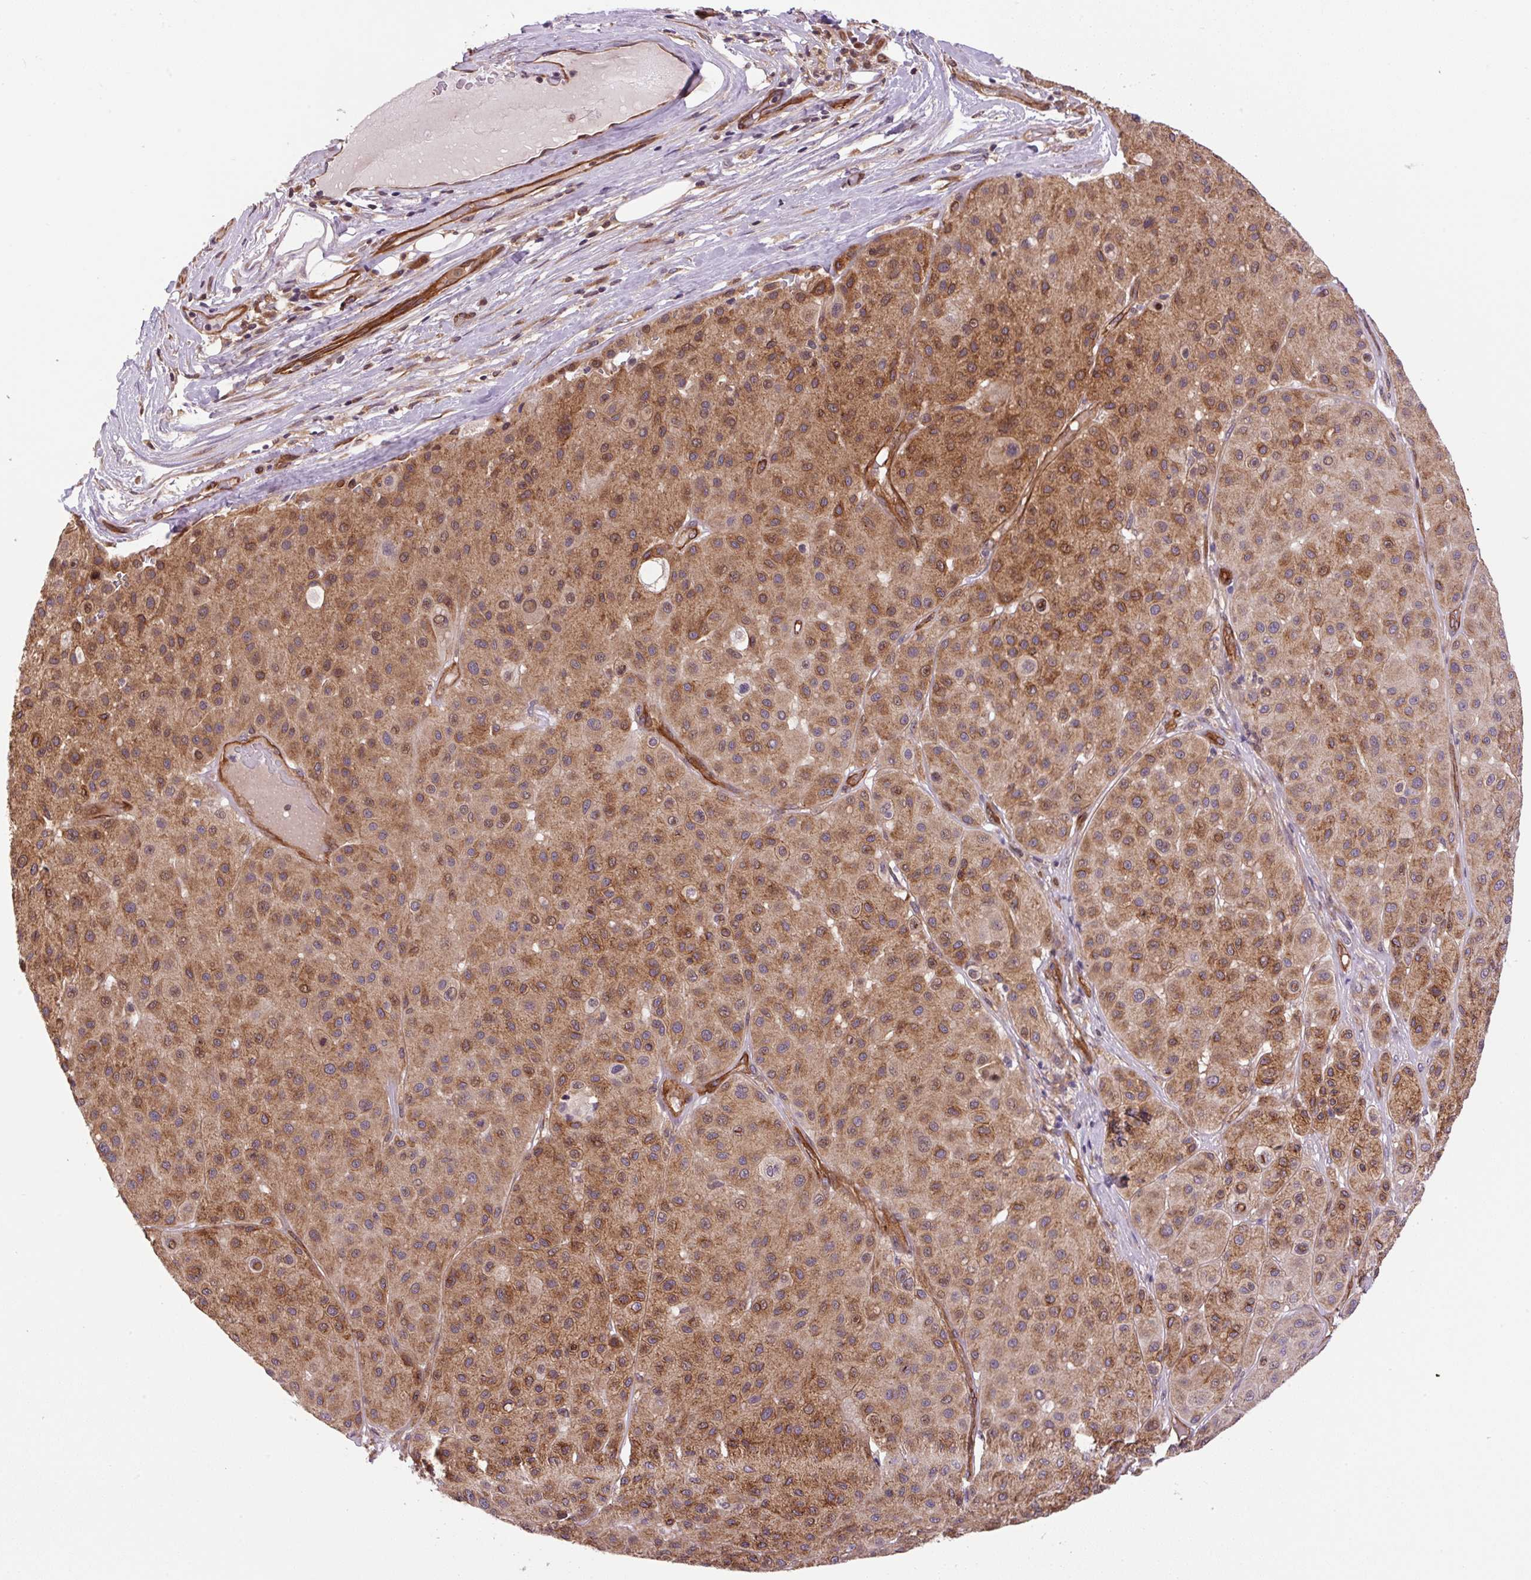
{"staining": {"intensity": "moderate", "quantity": ">75%", "location": "cytoplasmic/membranous"}, "tissue": "melanoma", "cell_type": "Tumor cells", "image_type": "cancer", "snomed": [{"axis": "morphology", "description": "Malignant melanoma, Metastatic site"}, {"axis": "topography", "description": "Smooth muscle"}], "caption": "A brown stain labels moderate cytoplasmic/membranous expression of a protein in melanoma tumor cells. Nuclei are stained in blue.", "gene": "SEPTIN10", "patient": {"sex": "male", "age": 41}}